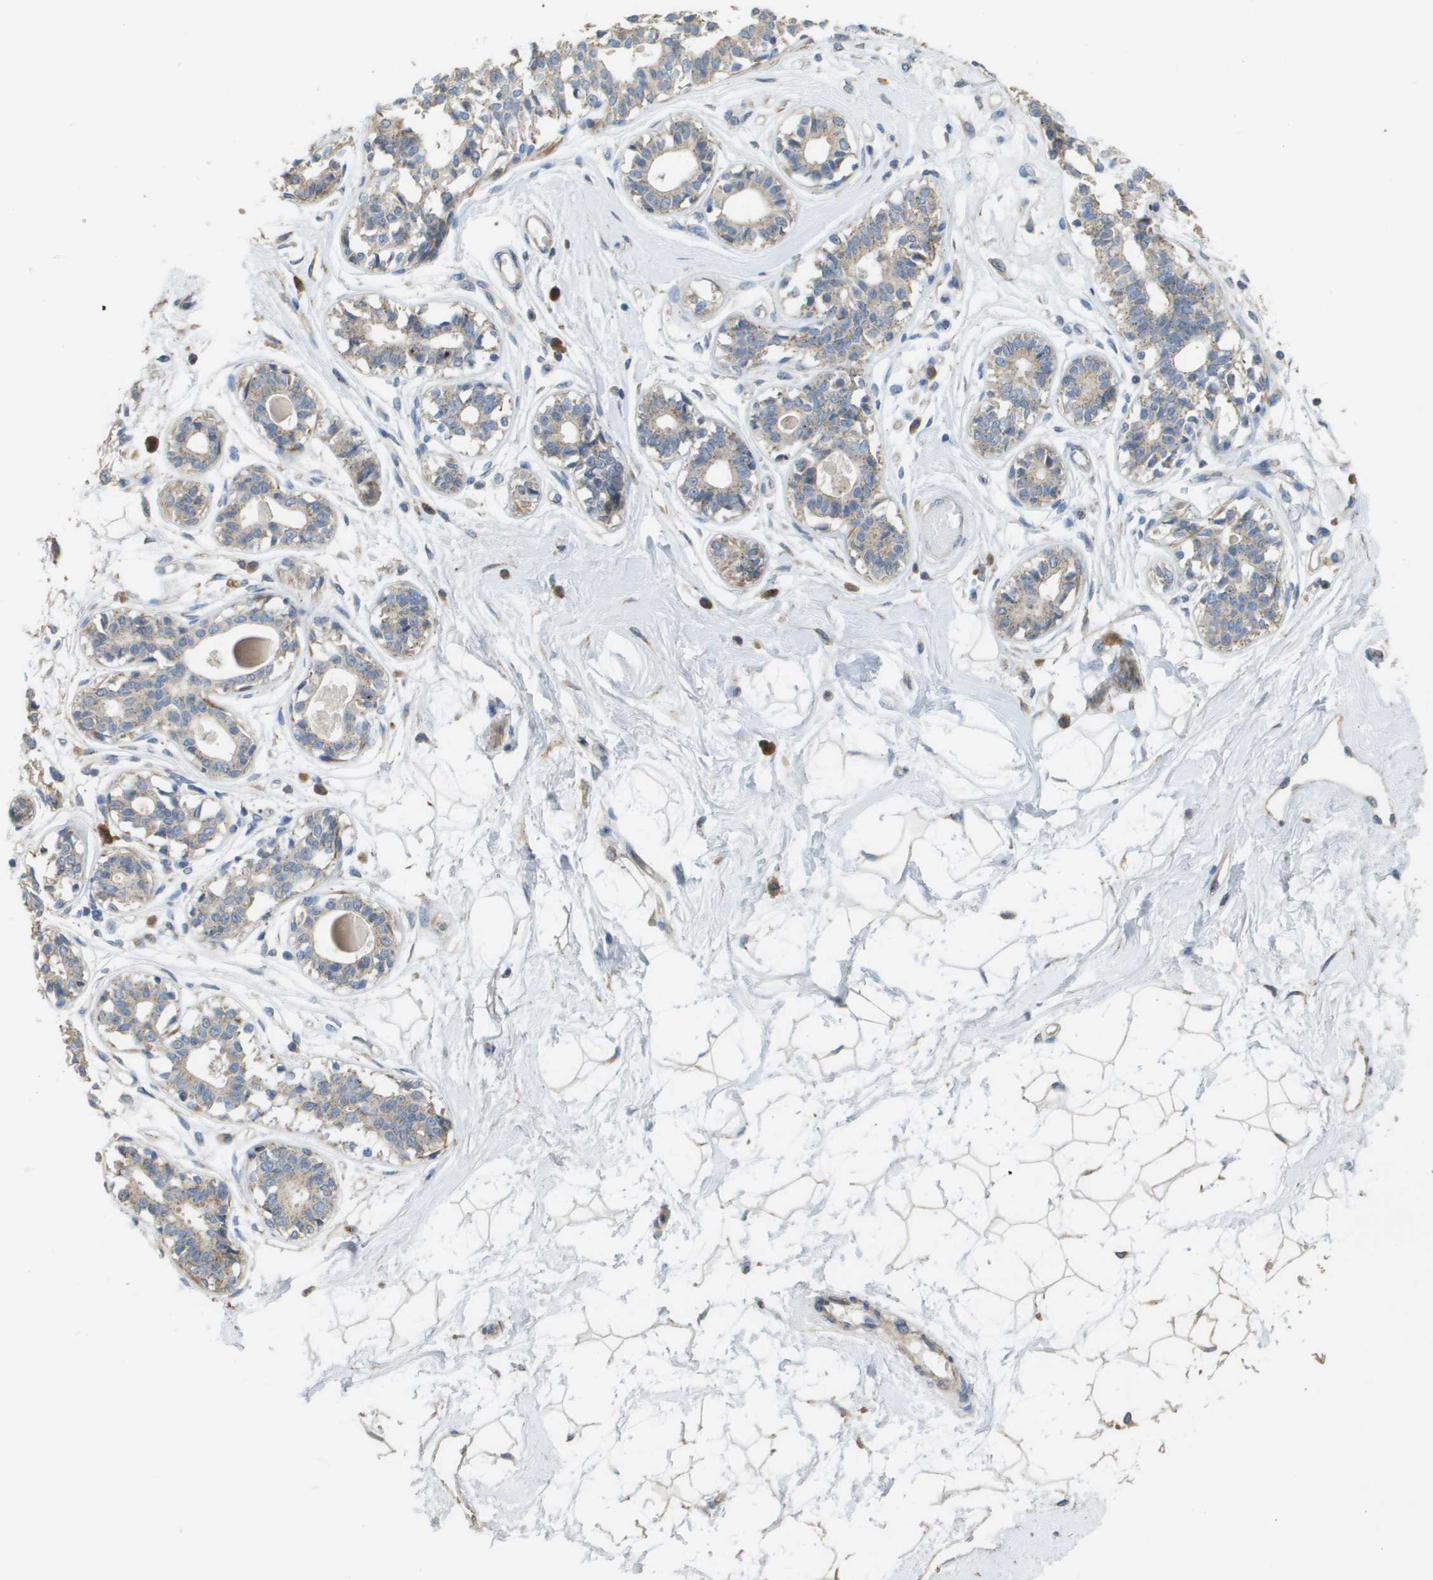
{"staining": {"intensity": "weak", "quantity": "25%-75%", "location": "cytoplasmic/membranous"}, "tissue": "breast", "cell_type": "Adipocytes", "image_type": "normal", "snomed": [{"axis": "morphology", "description": "Normal tissue, NOS"}, {"axis": "topography", "description": "Breast"}], "caption": "Immunohistochemical staining of normal human breast shows low levels of weak cytoplasmic/membranous staining in approximately 25%-75% of adipocytes. (DAB (3,3'-diaminobenzidine) = brown stain, brightfield microscopy at high magnification).", "gene": "CASP10", "patient": {"sex": "female", "age": 45}}